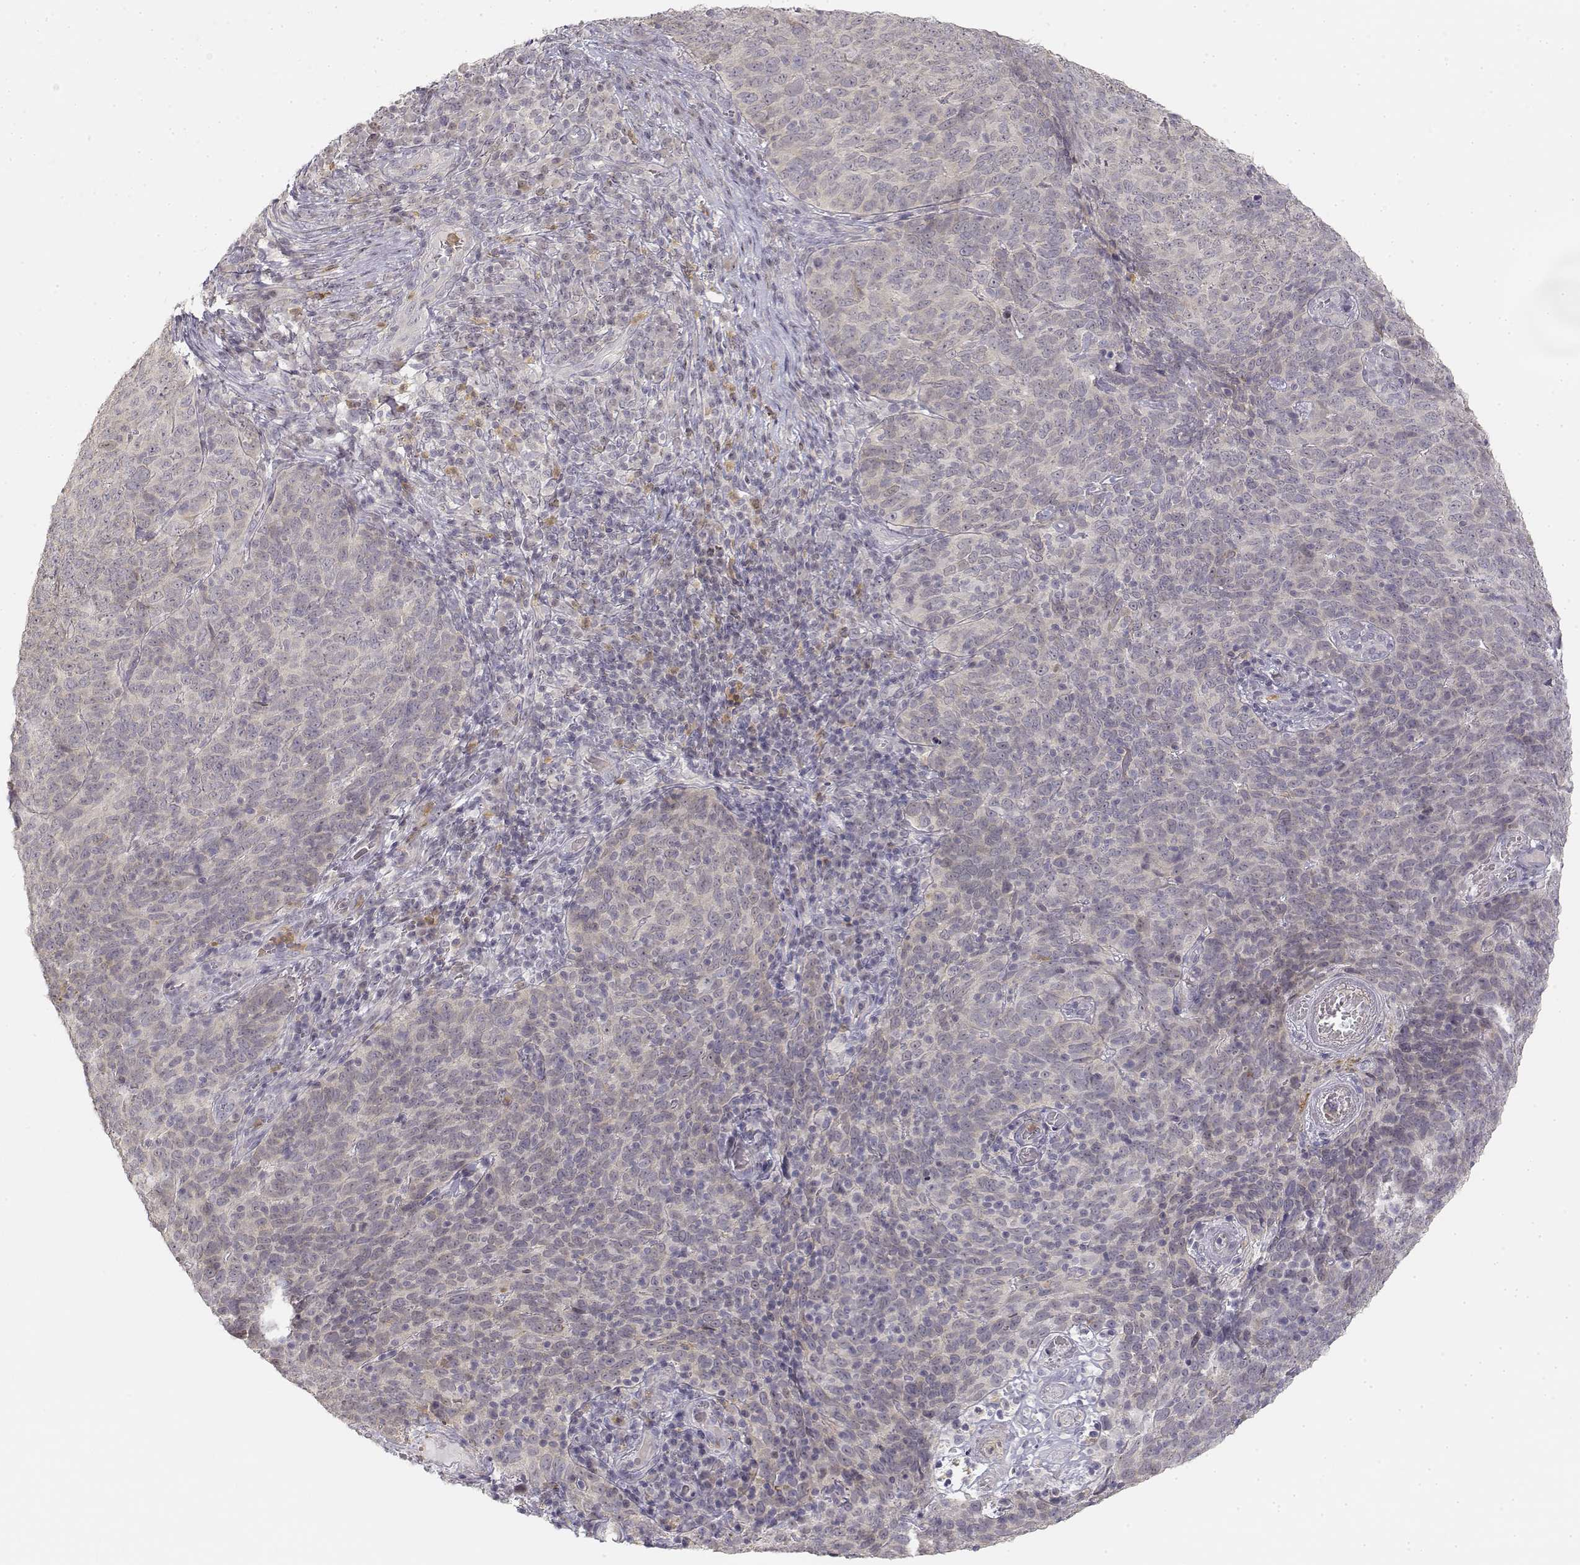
{"staining": {"intensity": "negative", "quantity": "none", "location": "none"}, "tissue": "skin cancer", "cell_type": "Tumor cells", "image_type": "cancer", "snomed": [{"axis": "morphology", "description": "Squamous cell carcinoma, NOS"}, {"axis": "topography", "description": "Skin"}, {"axis": "topography", "description": "Anal"}], "caption": "This histopathology image is of skin squamous cell carcinoma stained with IHC to label a protein in brown with the nuclei are counter-stained blue. There is no staining in tumor cells. Nuclei are stained in blue.", "gene": "GLIPR1L2", "patient": {"sex": "female", "age": 51}}